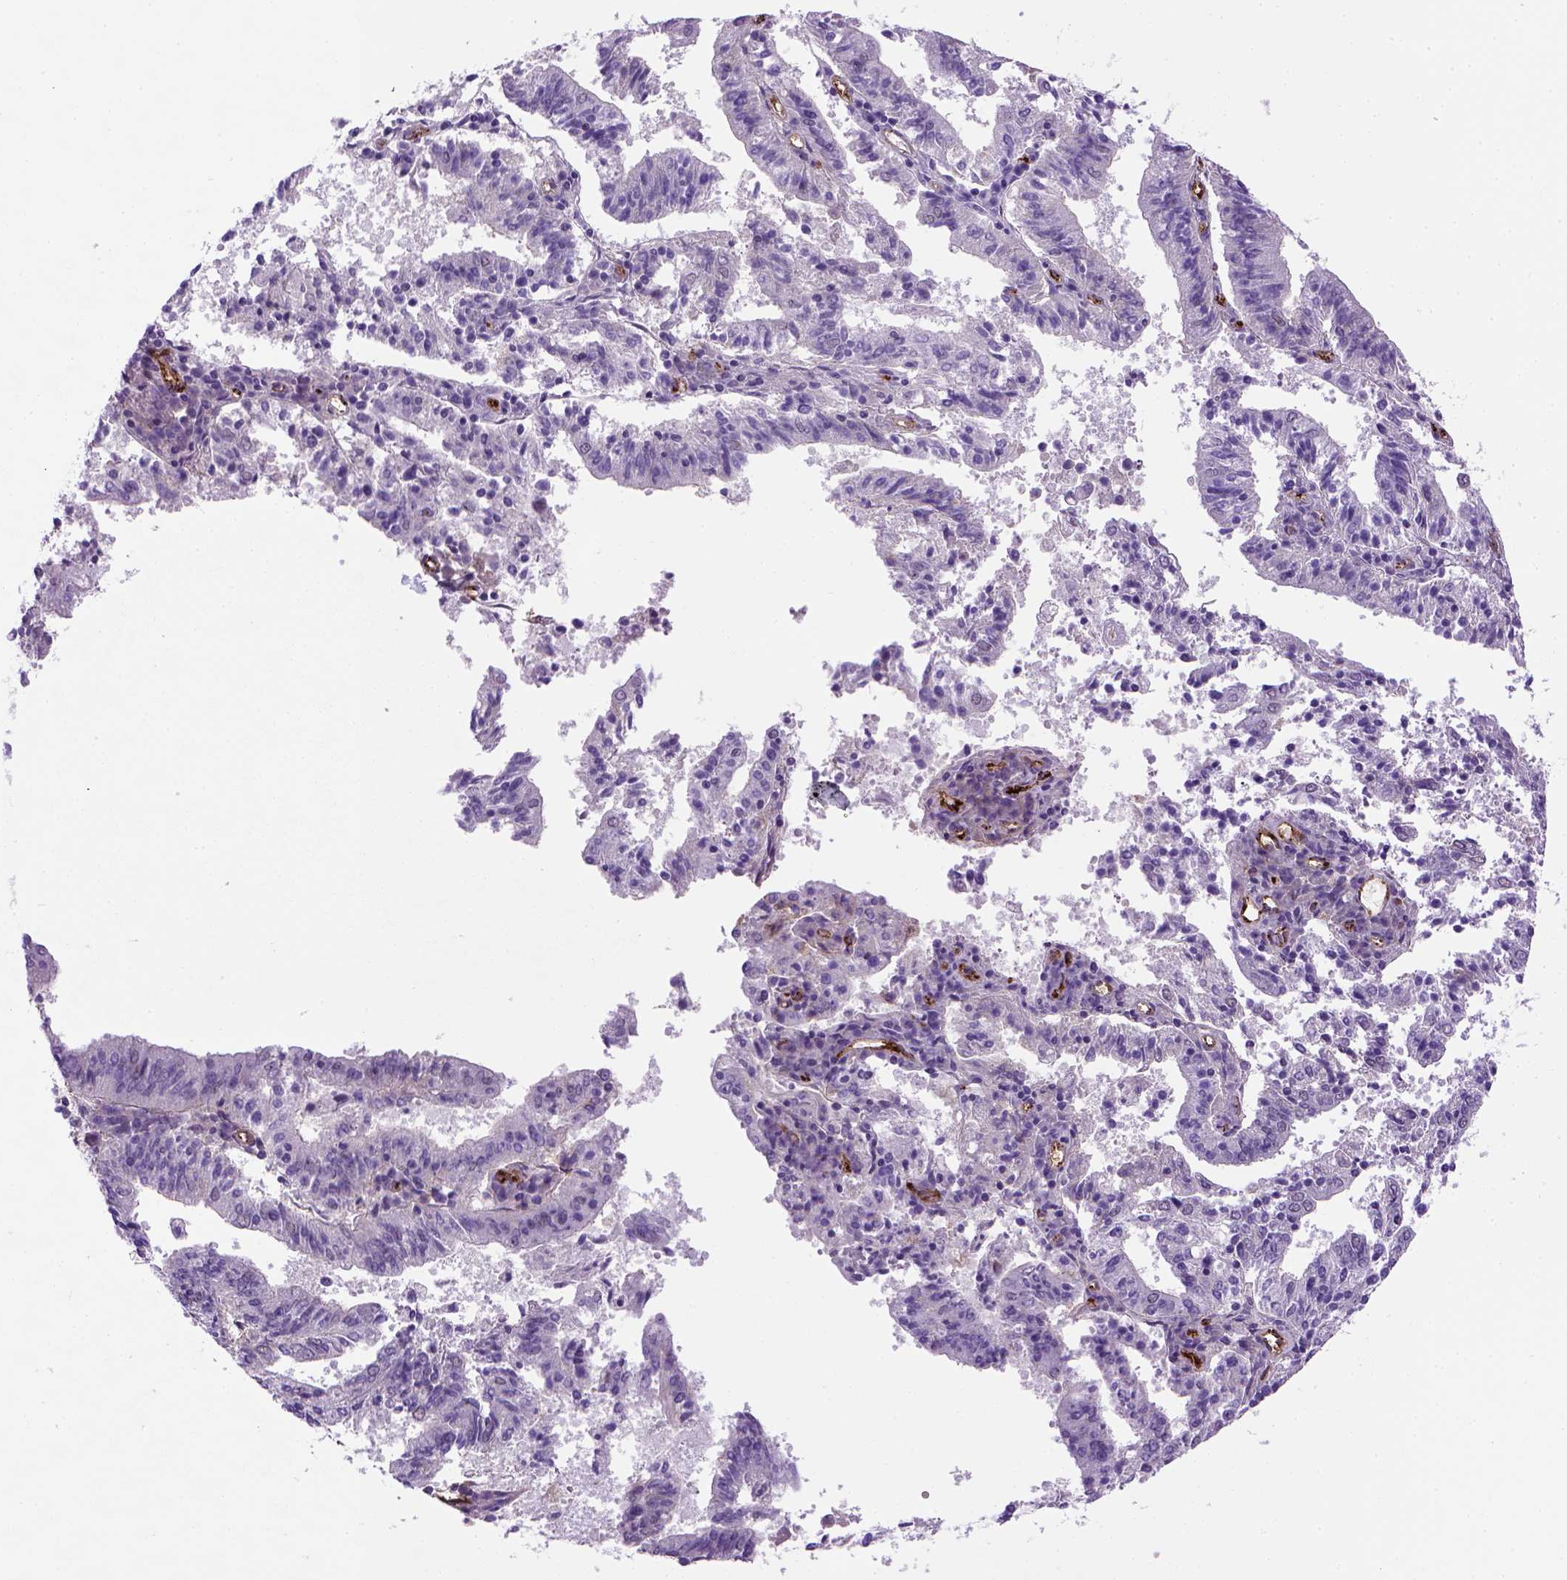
{"staining": {"intensity": "negative", "quantity": "none", "location": "none"}, "tissue": "endometrial cancer", "cell_type": "Tumor cells", "image_type": "cancer", "snomed": [{"axis": "morphology", "description": "Adenocarcinoma, NOS"}, {"axis": "topography", "description": "Endometrium"}], "caption": "The photomicrograph reveals no staining of tumor cells in adenocarcinoma (endometrial). Nuclei are stained in blue.", "gene": "VWF", "patient": {"sex": "female", "age": 82}}